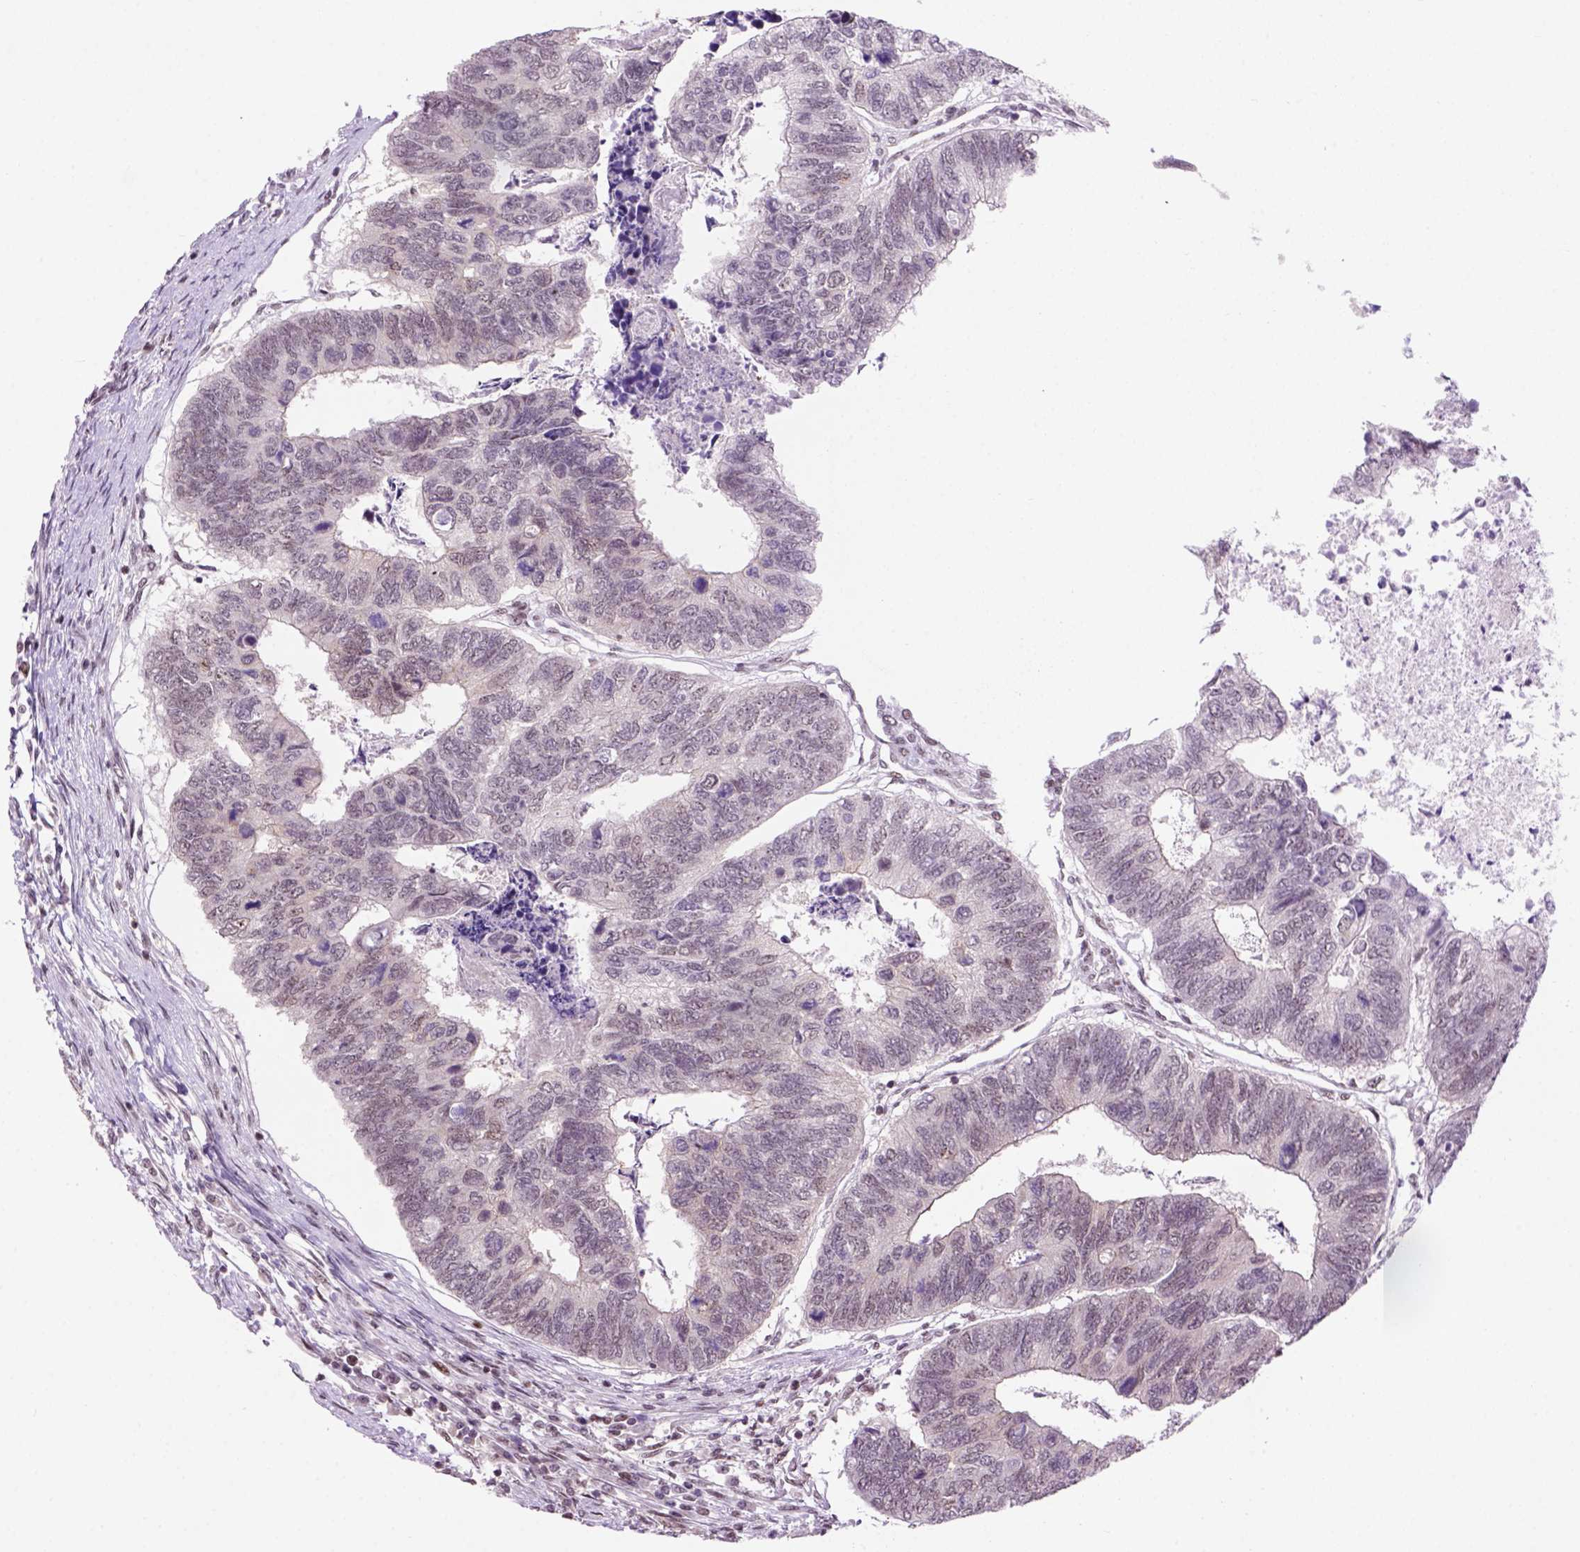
{"staining": {"intensity": "negative", "quantity": "none", "location": "none"}, "tissue": "colorectal cancer", "cell_type": "Tumor cells", "image_type": "cancer", "snomed": [{"axis": "morphology", "description": "Adenocarcinoma, NOS"}, {"axis": "topography", "description": "Colon"}], "caption": "An immunohistochemistry (IHC) histopathology image of colorectal adenocarcinoma is shown. There is no staining in tumor cells of colorectal adenocarcinoma.", "gene": "TBPL1", "patient": {"sex": "female", "age": 67}}